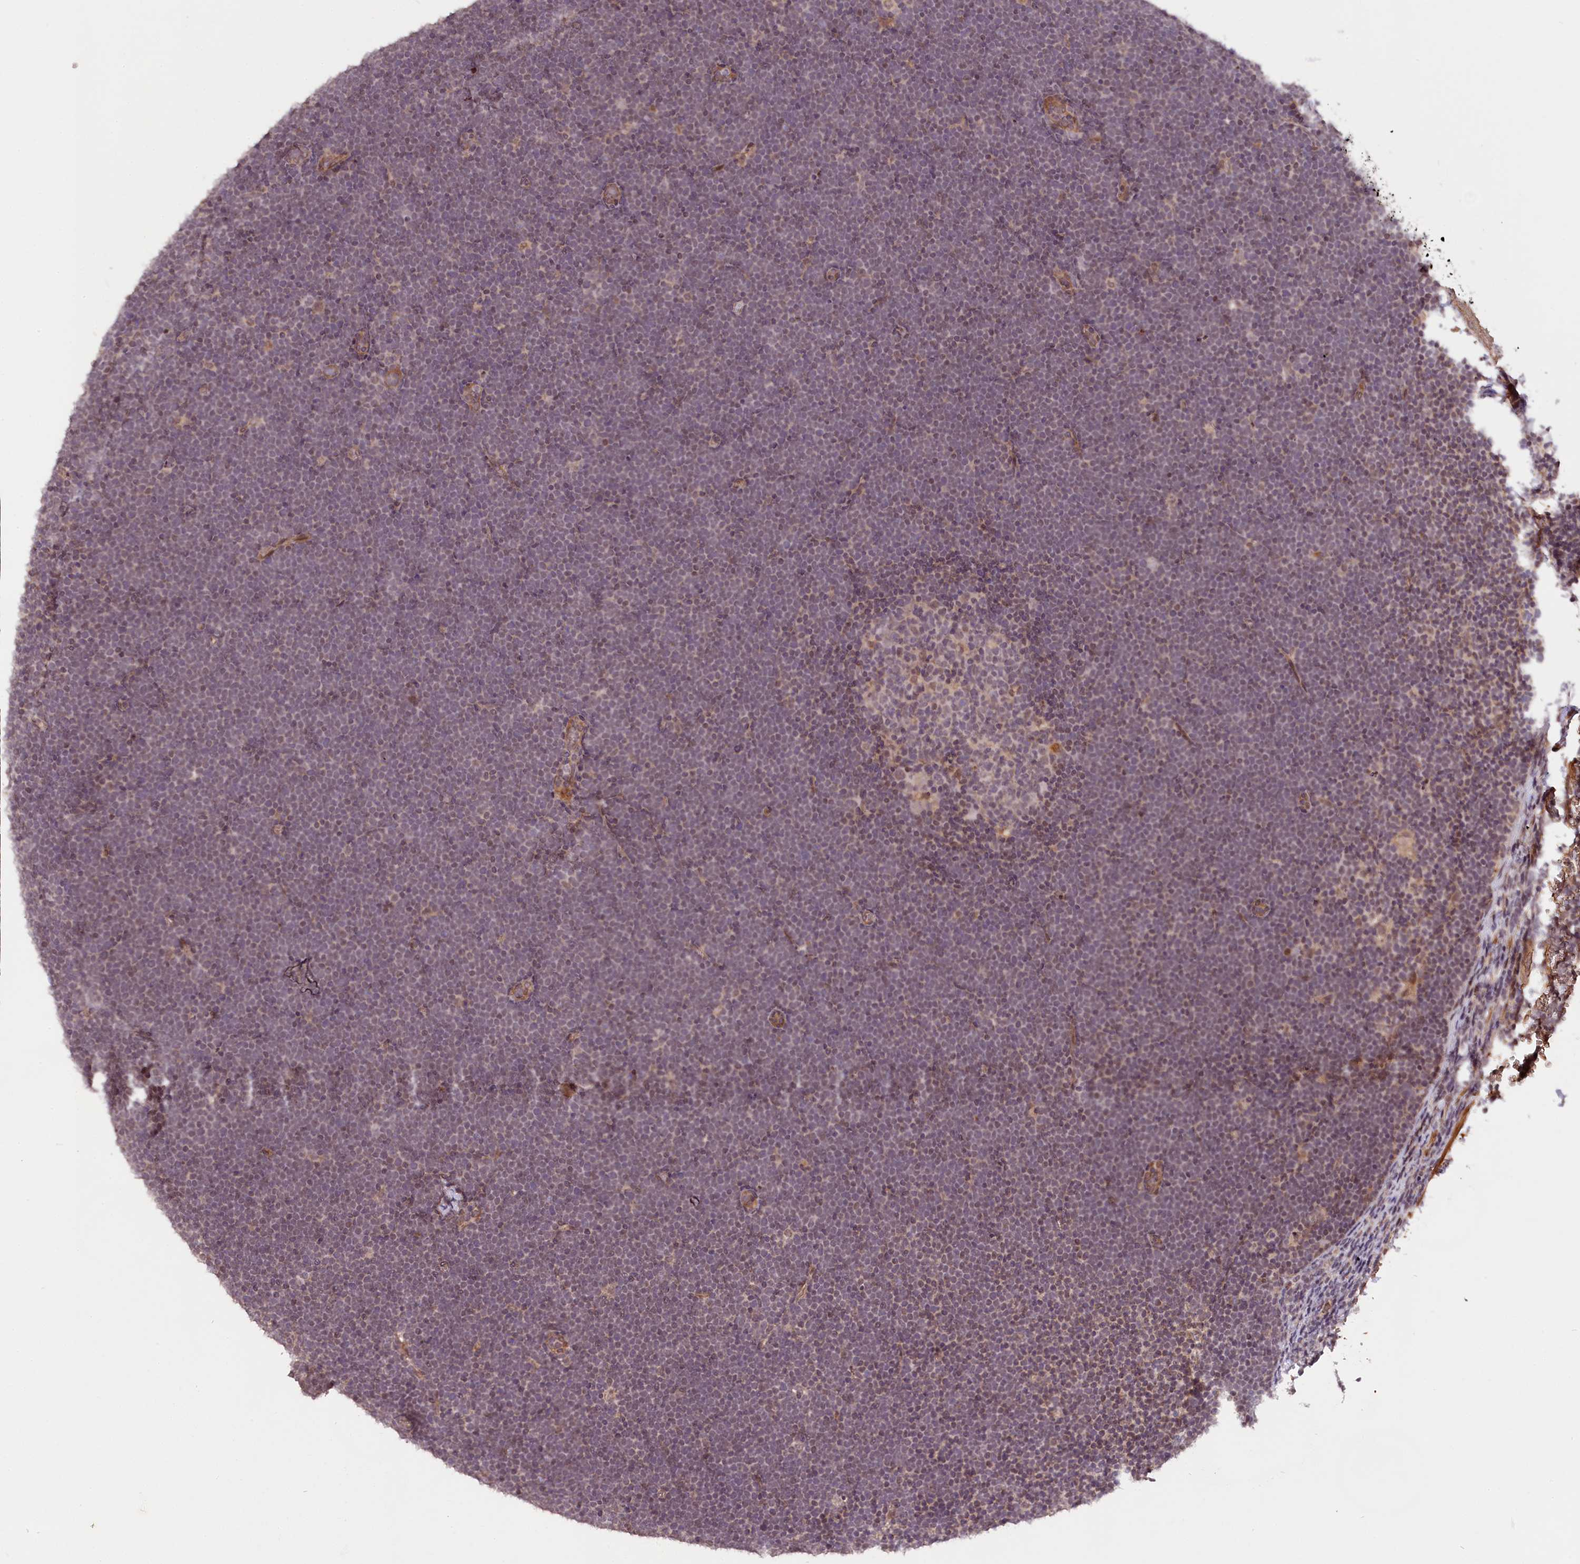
{"staining": {"intensity": "weak", "quantity": "25%-75%", "location": "nuclear"}, "tissue": "lymphoma", "cell_type": "Tumor cells", "image_type": "cancer", "snomed": [{"axis": "morphology", "description": "Malignant lymphoma, non-Hodgkin's type, High grade"}, {"axis": "topography", "description": "Lymph node"}], "caption": "The photomicrograph exhibits a brown stain indicating the presence of a protein in the nuclear of tumor cells in high-grade malignant lymphoma, non-Hodgkin's type.", "gene": "ZNF480", "patient": {"sex": "male", "age": 13}}